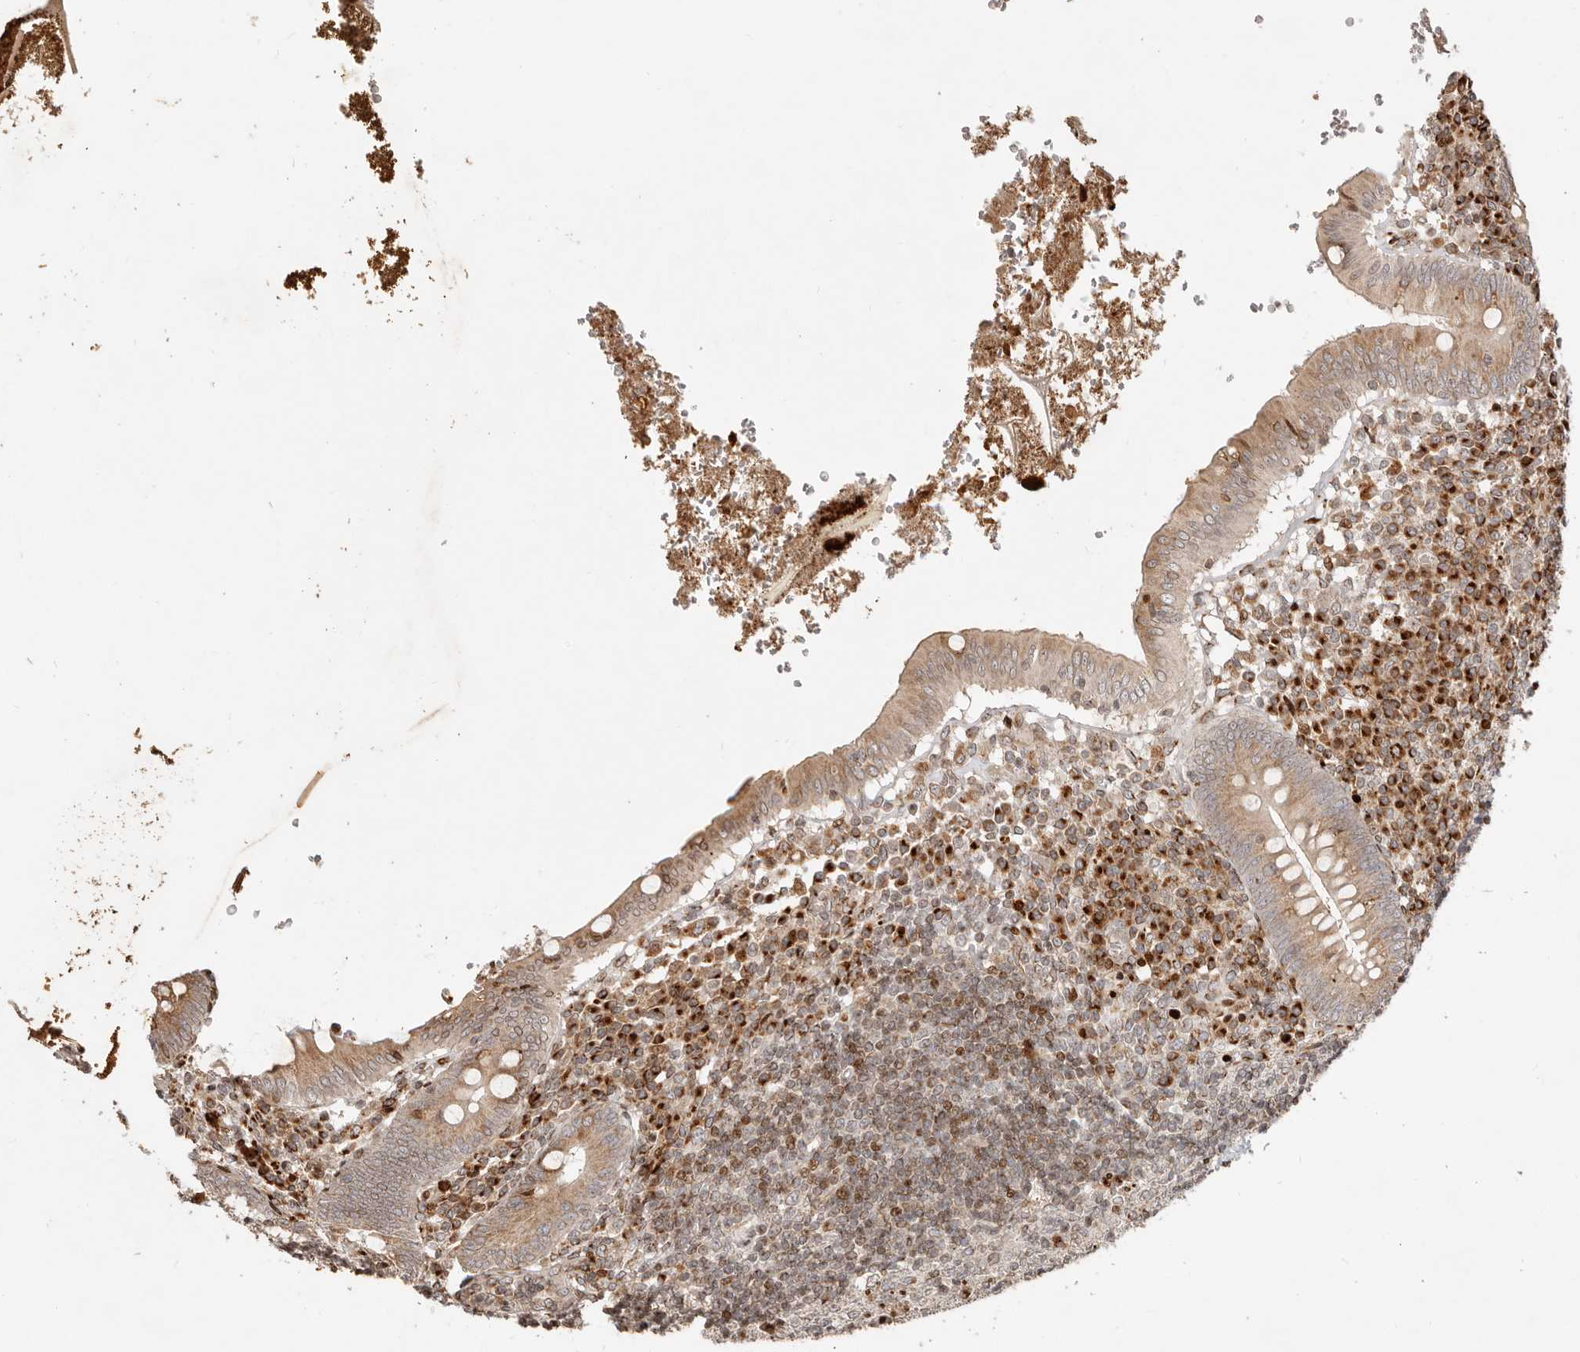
{"staining": {"intensity": "moderate", "quantity": ">75%", "location": "cytoplasmic/membranous,nuclear"}, "tissue": "appendix", "cell_type": "Glandular cells", "image_type": "normal", "snomed": [{"axis": "morphology", "description": "Normal tissue, NOS"}, {"axis": "topography", "description": "Appendix"}], "caption": "Immunohistochemistry (IHC) of benign human appendix shows medium levels of moderate cytoplasmic/membranous,nuclear expression in approximately >75% of glandular cells.", "gene": "TRIM4", "patient": {"sex": "male", "age": 8}}